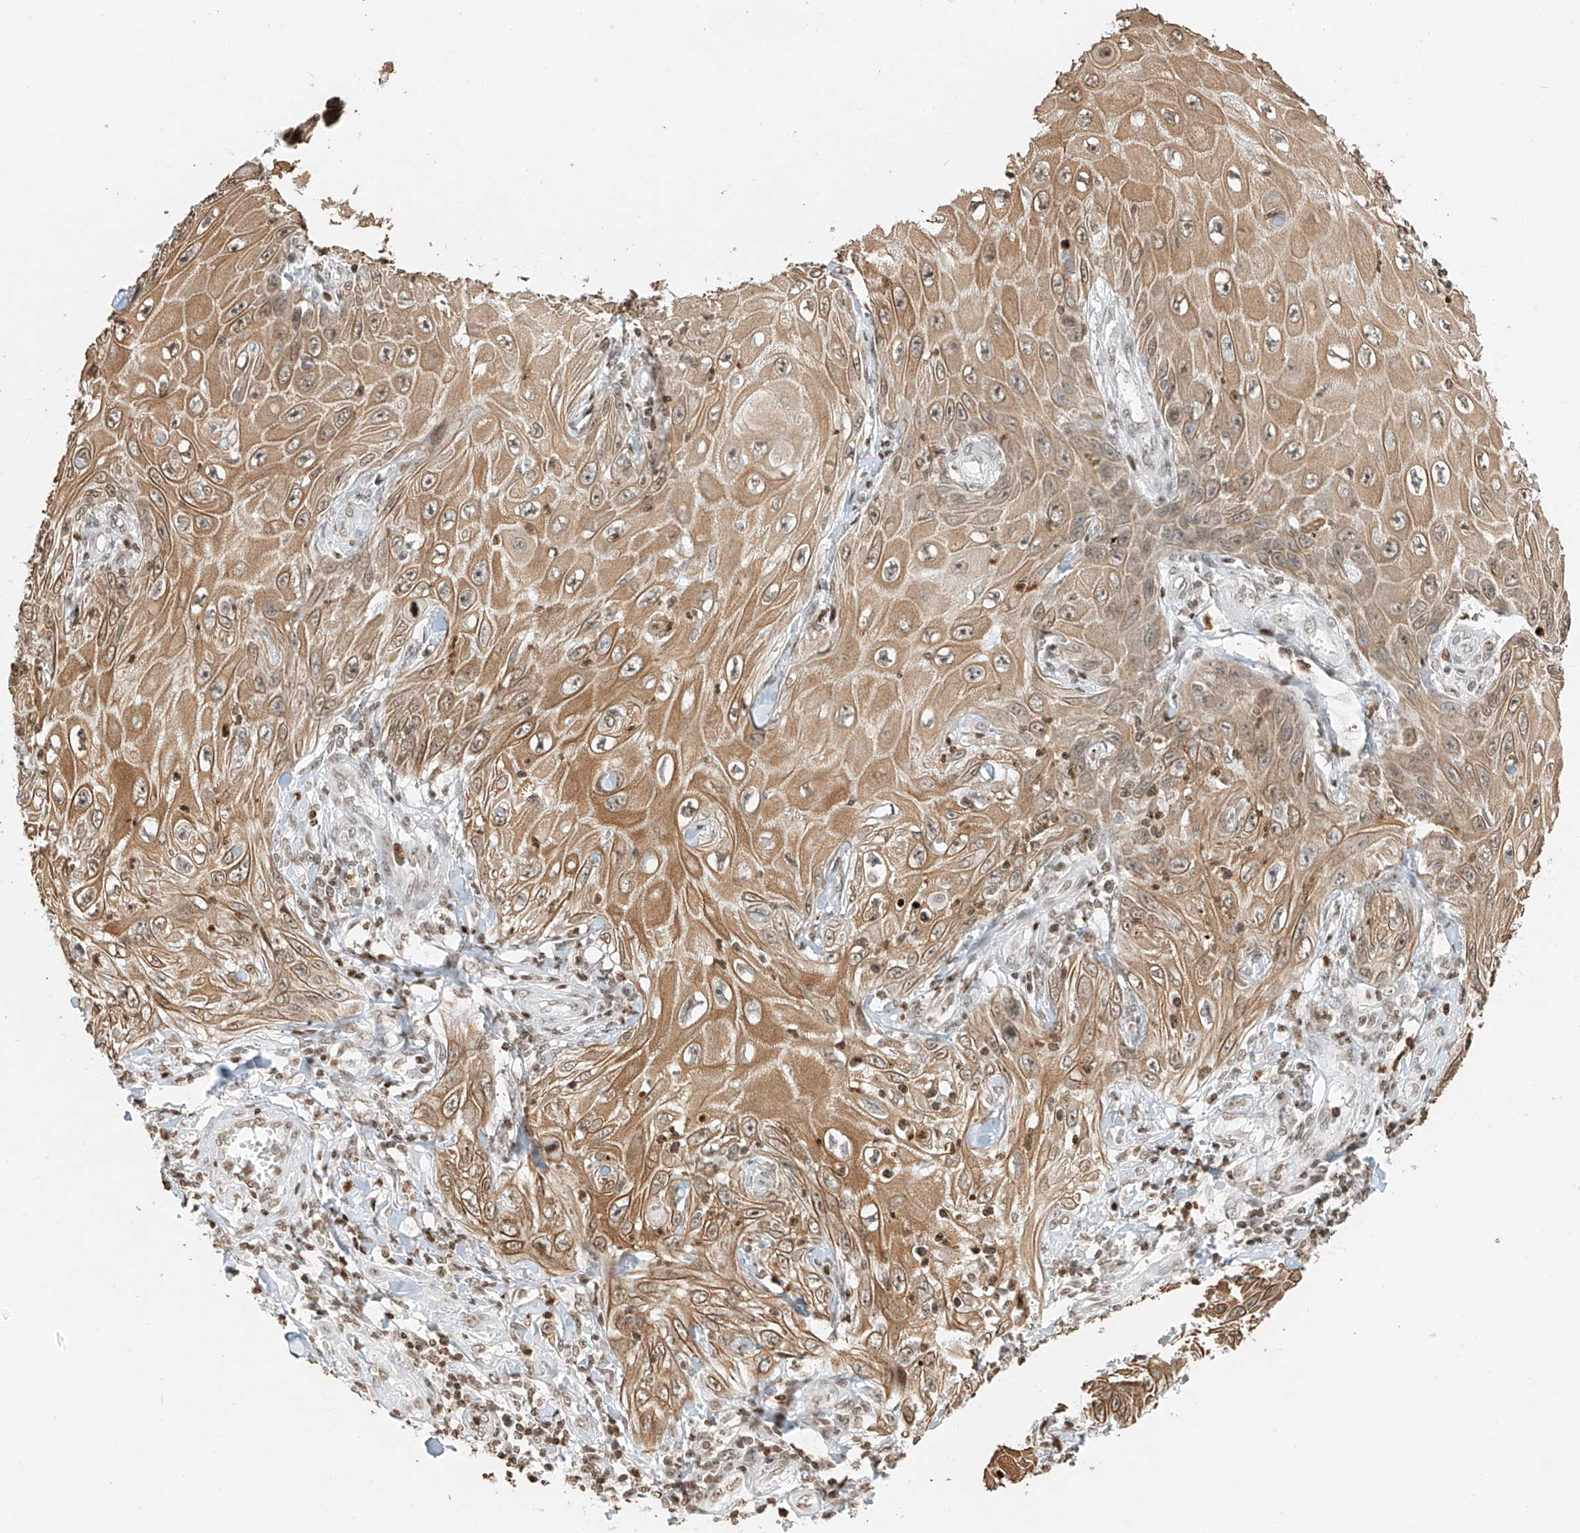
{"staining": {"intensity": "moderate", "quantity": ">75%", "location": "cytoplasmic/membranous"}, "tissue": "skin cancer", "cell_type": "Tumor cells", "image_type": "cancer", "snomed": [{"axis": "morphology", "description": "Squamous cell carcinoma, NOS"}, {"axis": "topography", "description": "Skin"}], "caption": "Skin cancer stained with DAB immunohistochemistry reveals medium levels of moderate cytoplasmic/membranous expression in approximately >75% of tumor cells.", "gene": "C17orf58", "patient": {"sex": "female", "age": 73}}